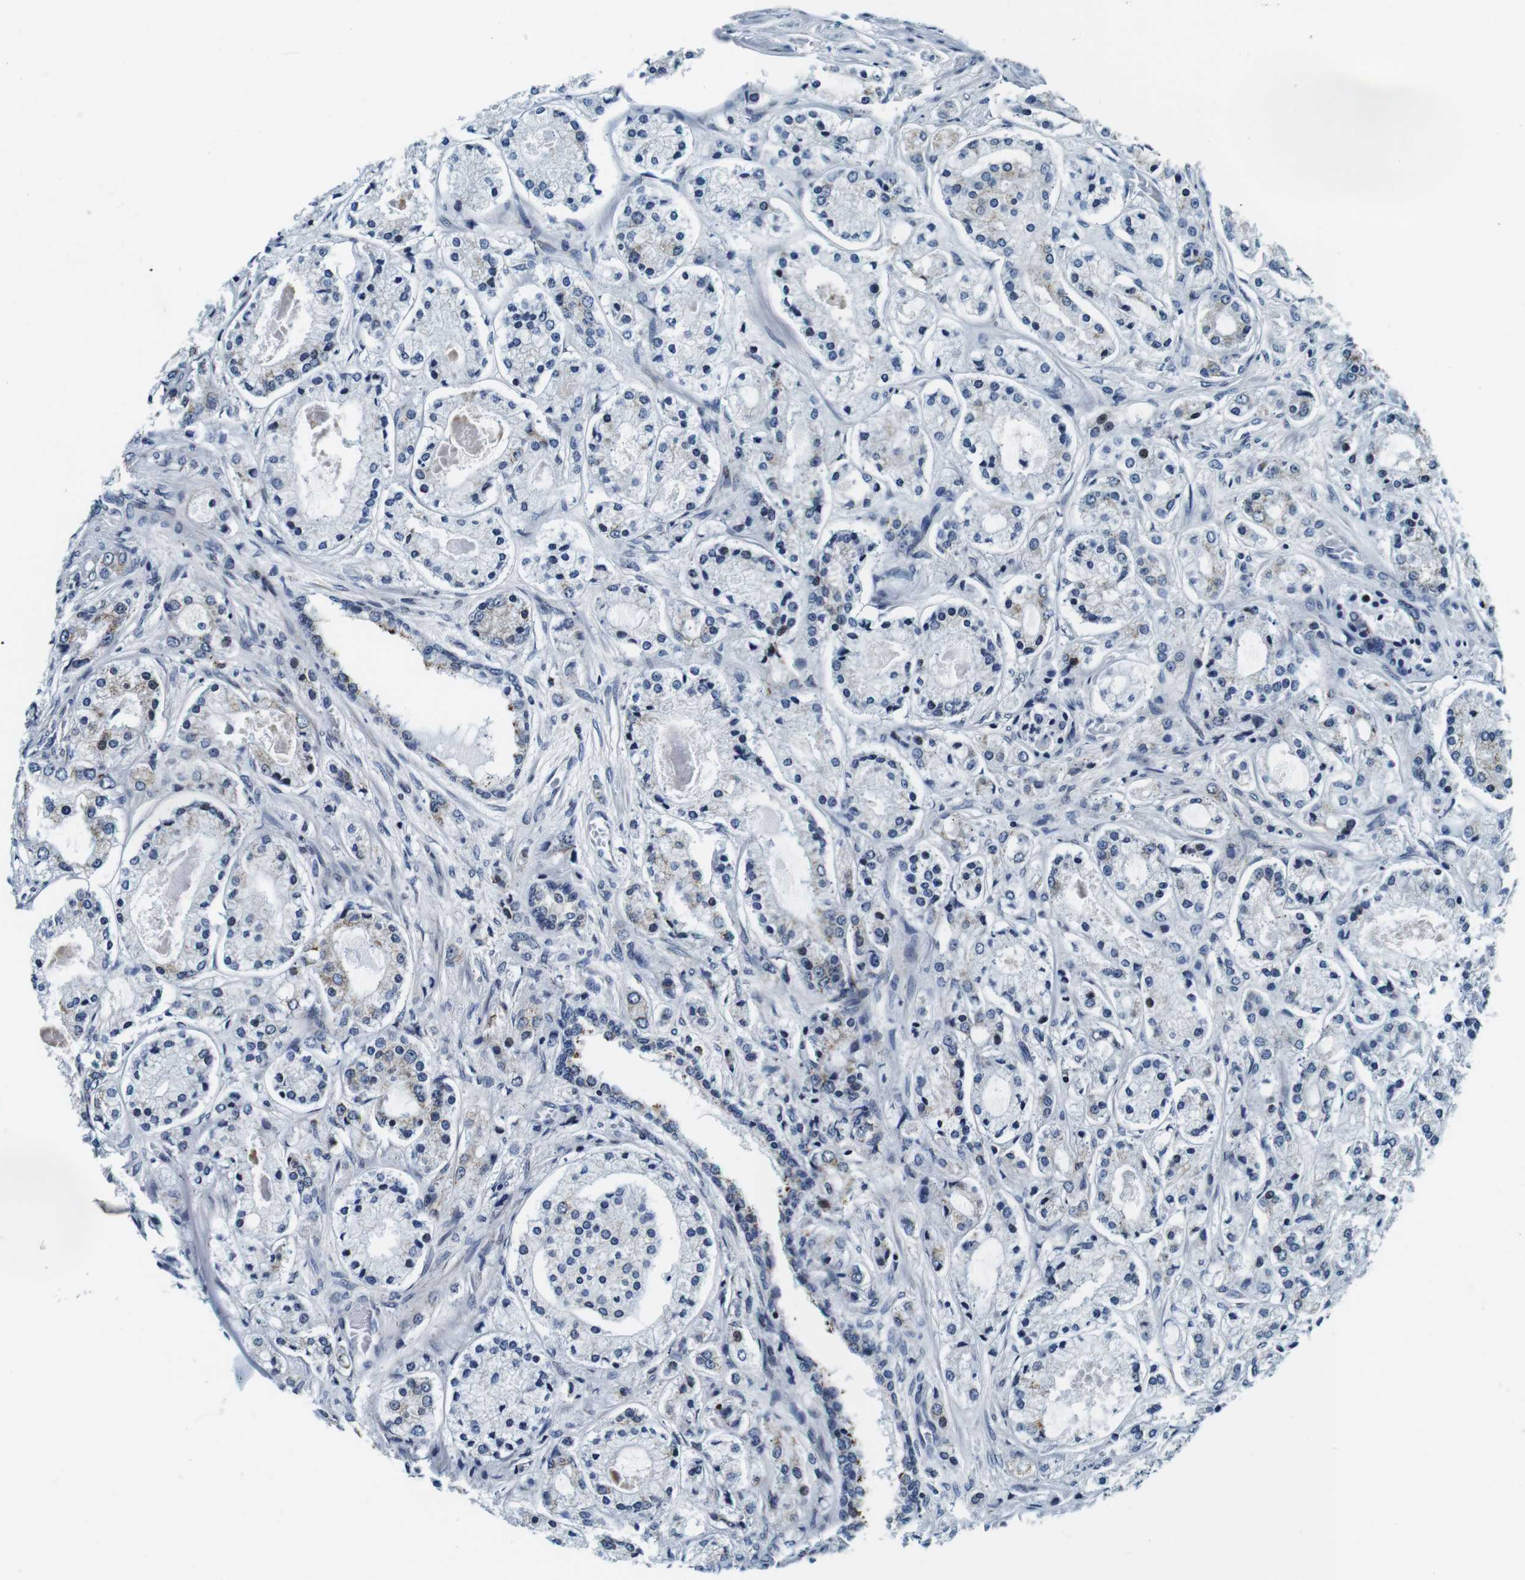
{"staining": {"intensity": "moderate", "quantity": "25%-75%", "location": "cytoplasmic/membranous"}, "tissue": "prostate cancer", "cell_type": "Tumor cells", "image_type": "cancer", "snomed": [{"axis": "morphology", "description": "Adenocarcinoma, High grade"}, {"axis": "topography", "description": "Prostate"}], "caption": "Approximately 25%-75% of tumor cells in human high-grade adenocarcinoma (prostate) demonstrate moderate cytoplasmic/membranous protein expression as visualized by brown immunohistochemical staining.", "gene": "FAR2", "patient": {"sex": "male", "age": 65}}